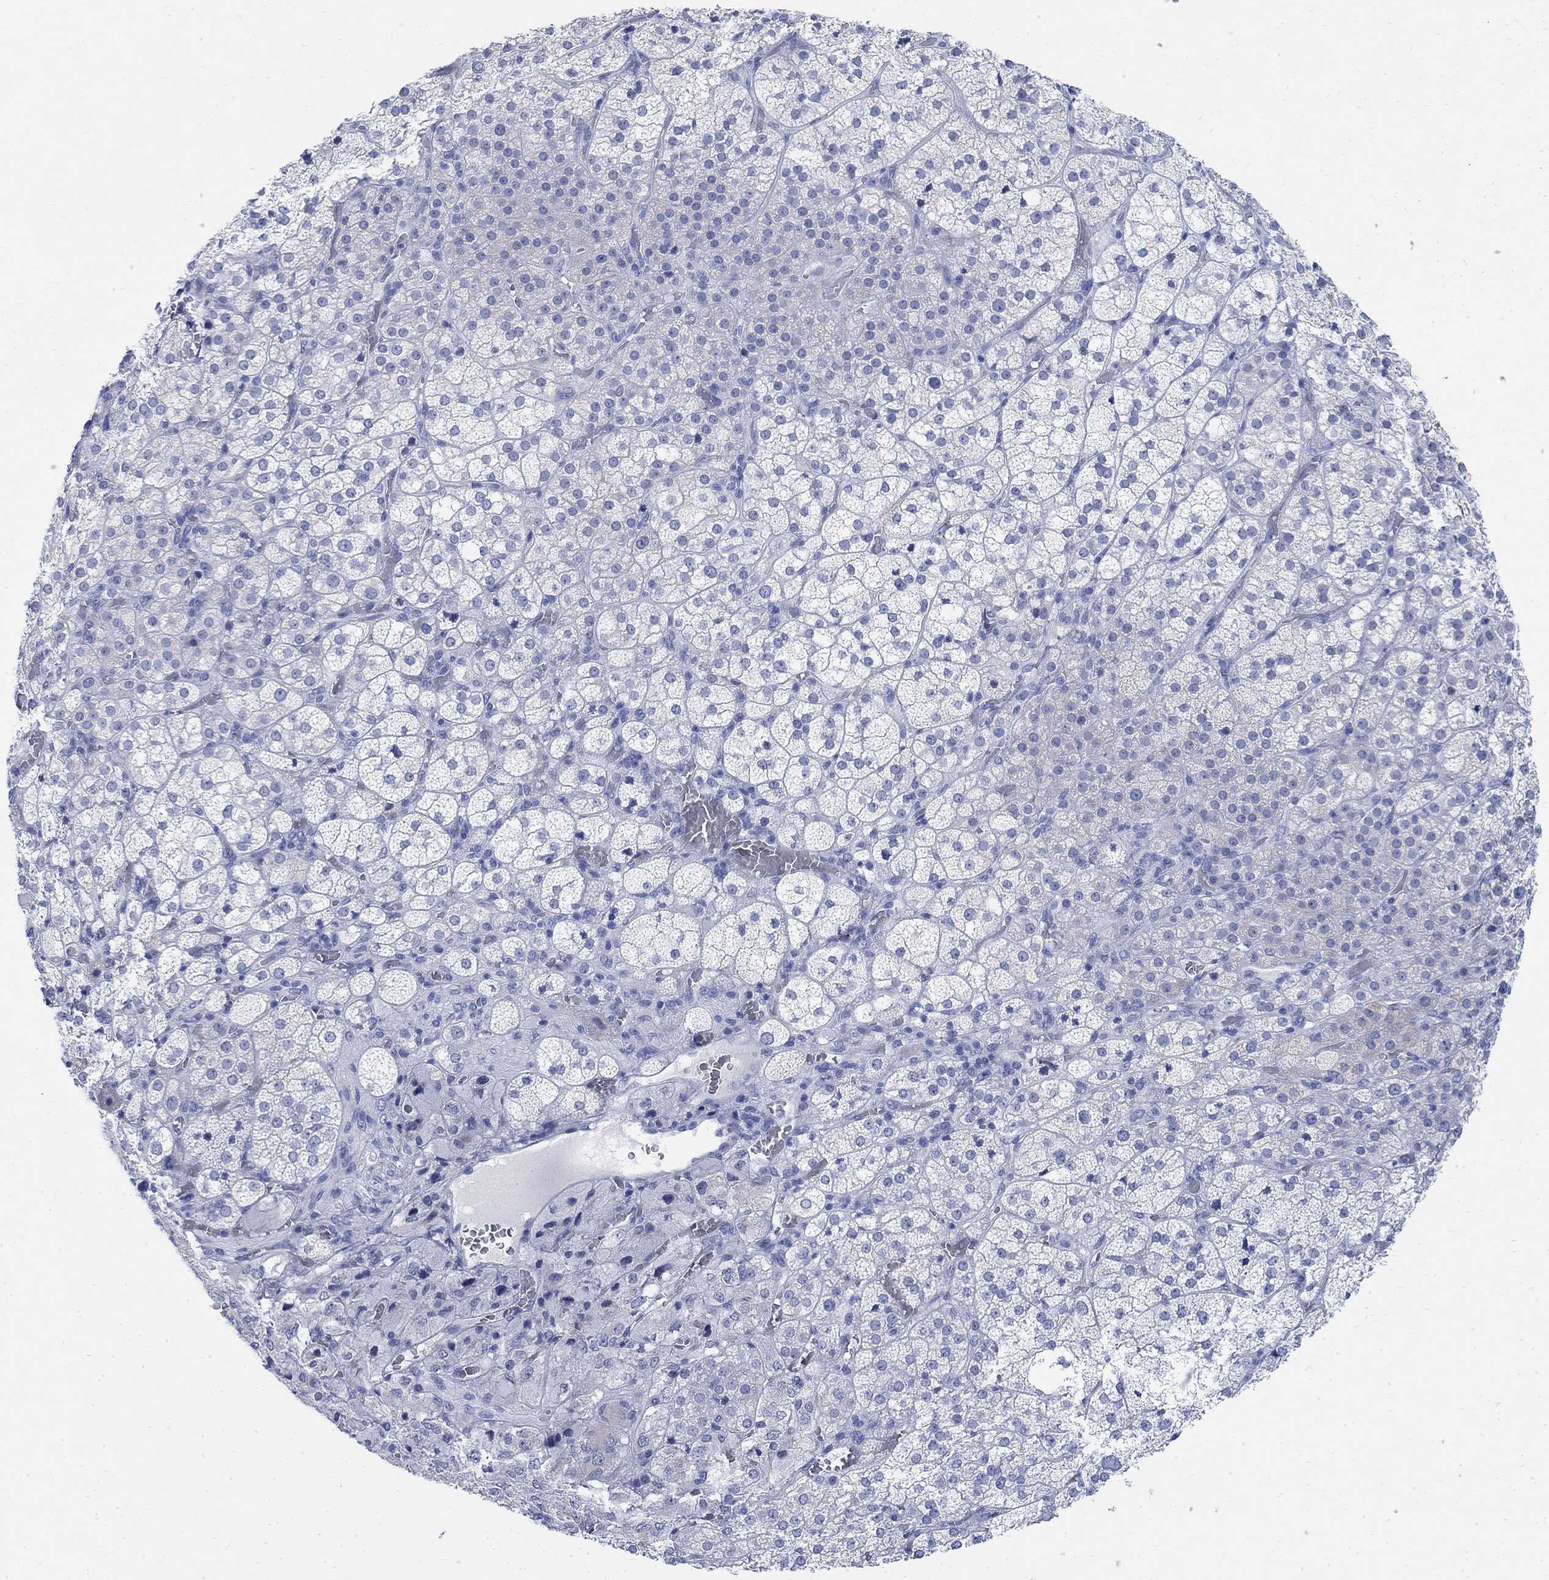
{"staining": {"intensity": "negative", "quantity": "none", "location": "none"}, "tissue": "adrenal gland", "cell_type": "Glandular cells", "image_type": "normal", "snomed": [{"axis": "morphology", "description": "Normal tissue, NOS"}, {"axis": "topography", "description": "Adrenal gland"}], "caption": "Immunohistochemistry photomicrograph of unremarkable adrenal gland: human adrenal gland stained with DAB shows no significant protein expression in glandular cells. The staining was performed using DAB to visualize the protein expression in brown, while the nuclei were stained in blue with hematoxylin (Magnification: 20x).", "gene": "CAMK2N1", "patient": {"sex": "female", "age": 60}}